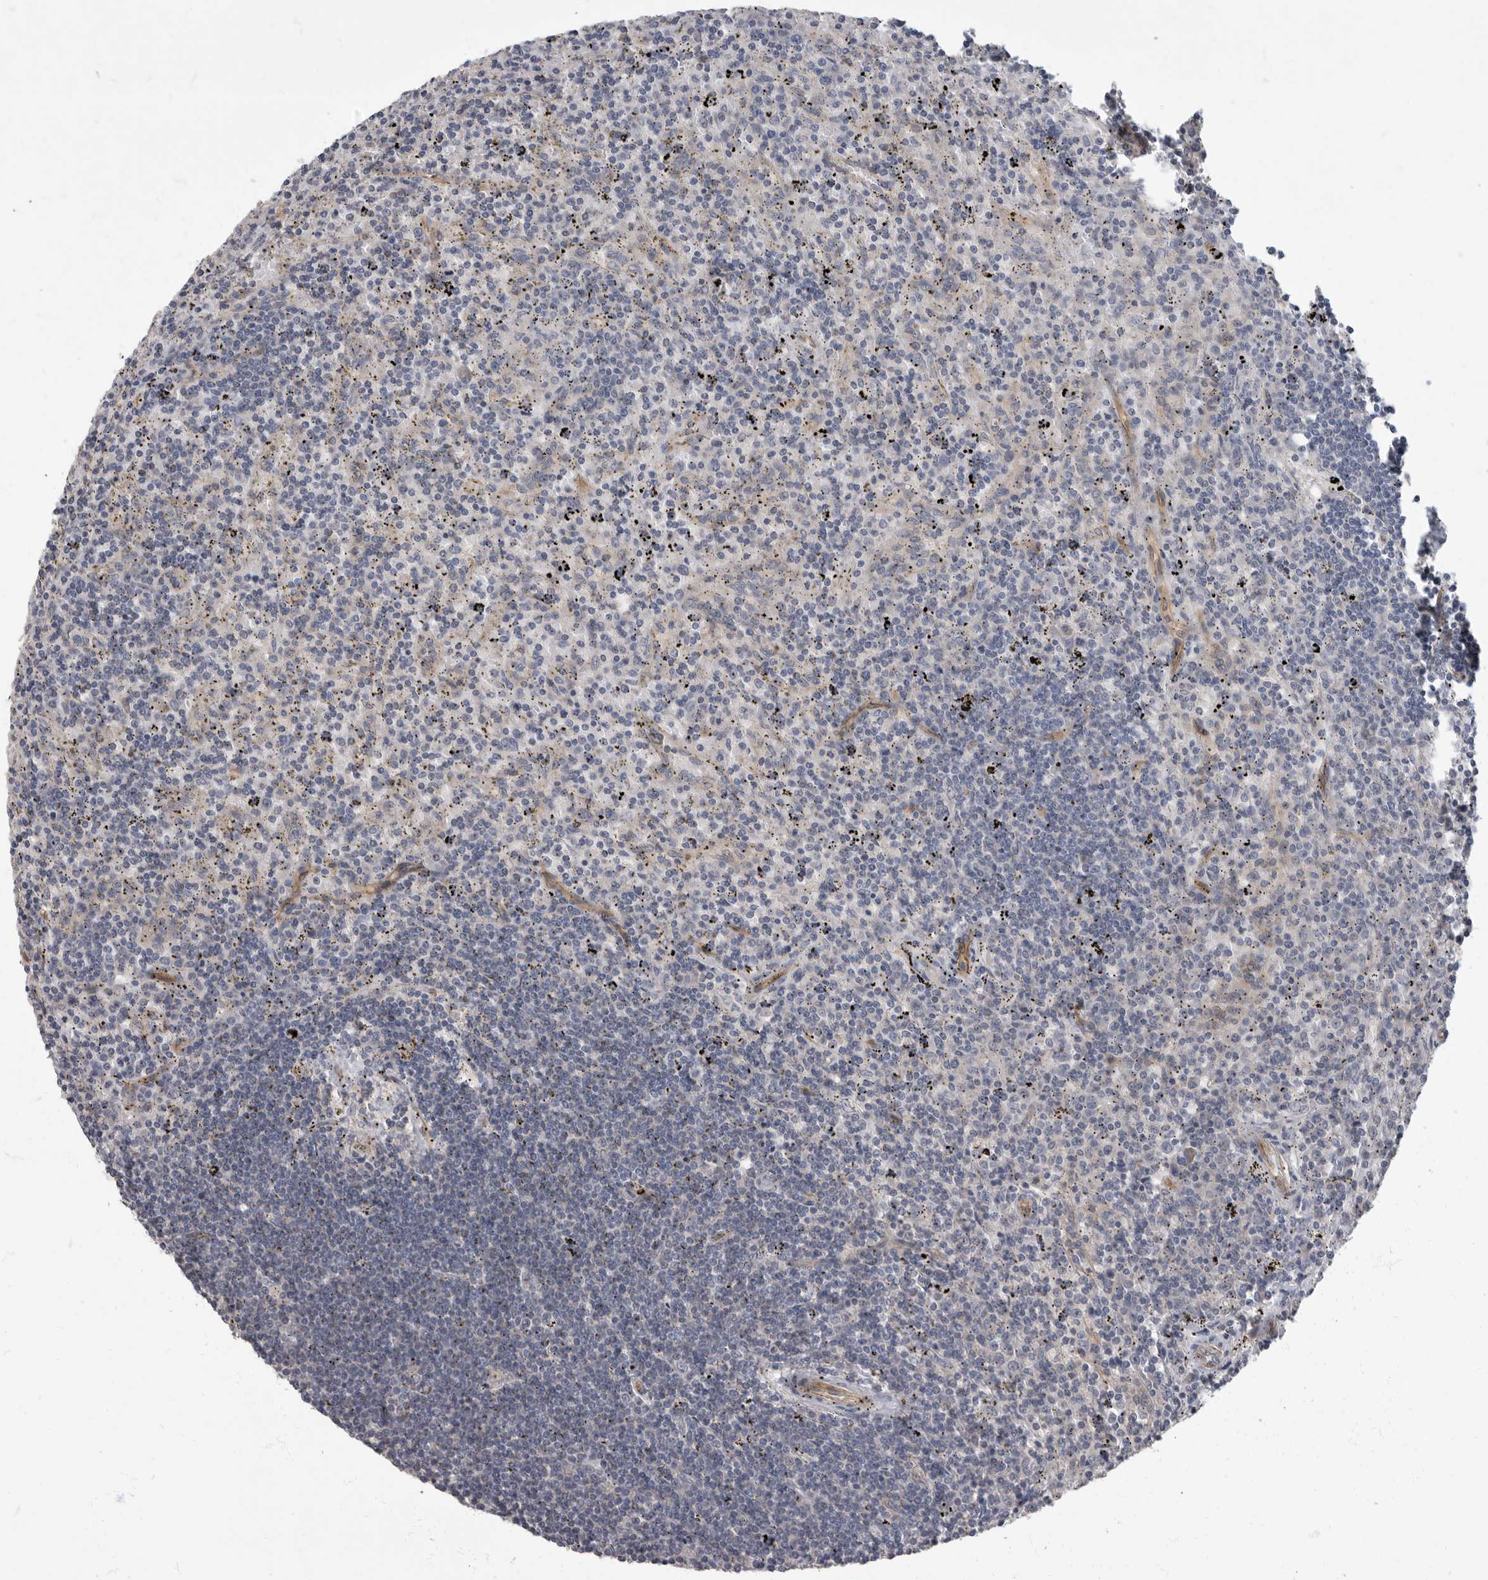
{"staining": {"intensity": "negative", "quantity": "none", "location": "none"}, "tissue": "lymphoma", "cell_type": "Tumor cells", "image_type": "cancer", "snomed": [{"axis": "morphology", "description": "Malignant lymphoma, non-Hodgkin's type, Low grade"}, {"axis": "topography", "description": "Spleen"}], "caption": "Tumor cells are negative for brown protein staining in lymphoma. (DAB immunohistochemistry (IHC) with hematoxylin counter stain).", "gene": "PDK1", "patient": {"sex": "male", "age": 76}}